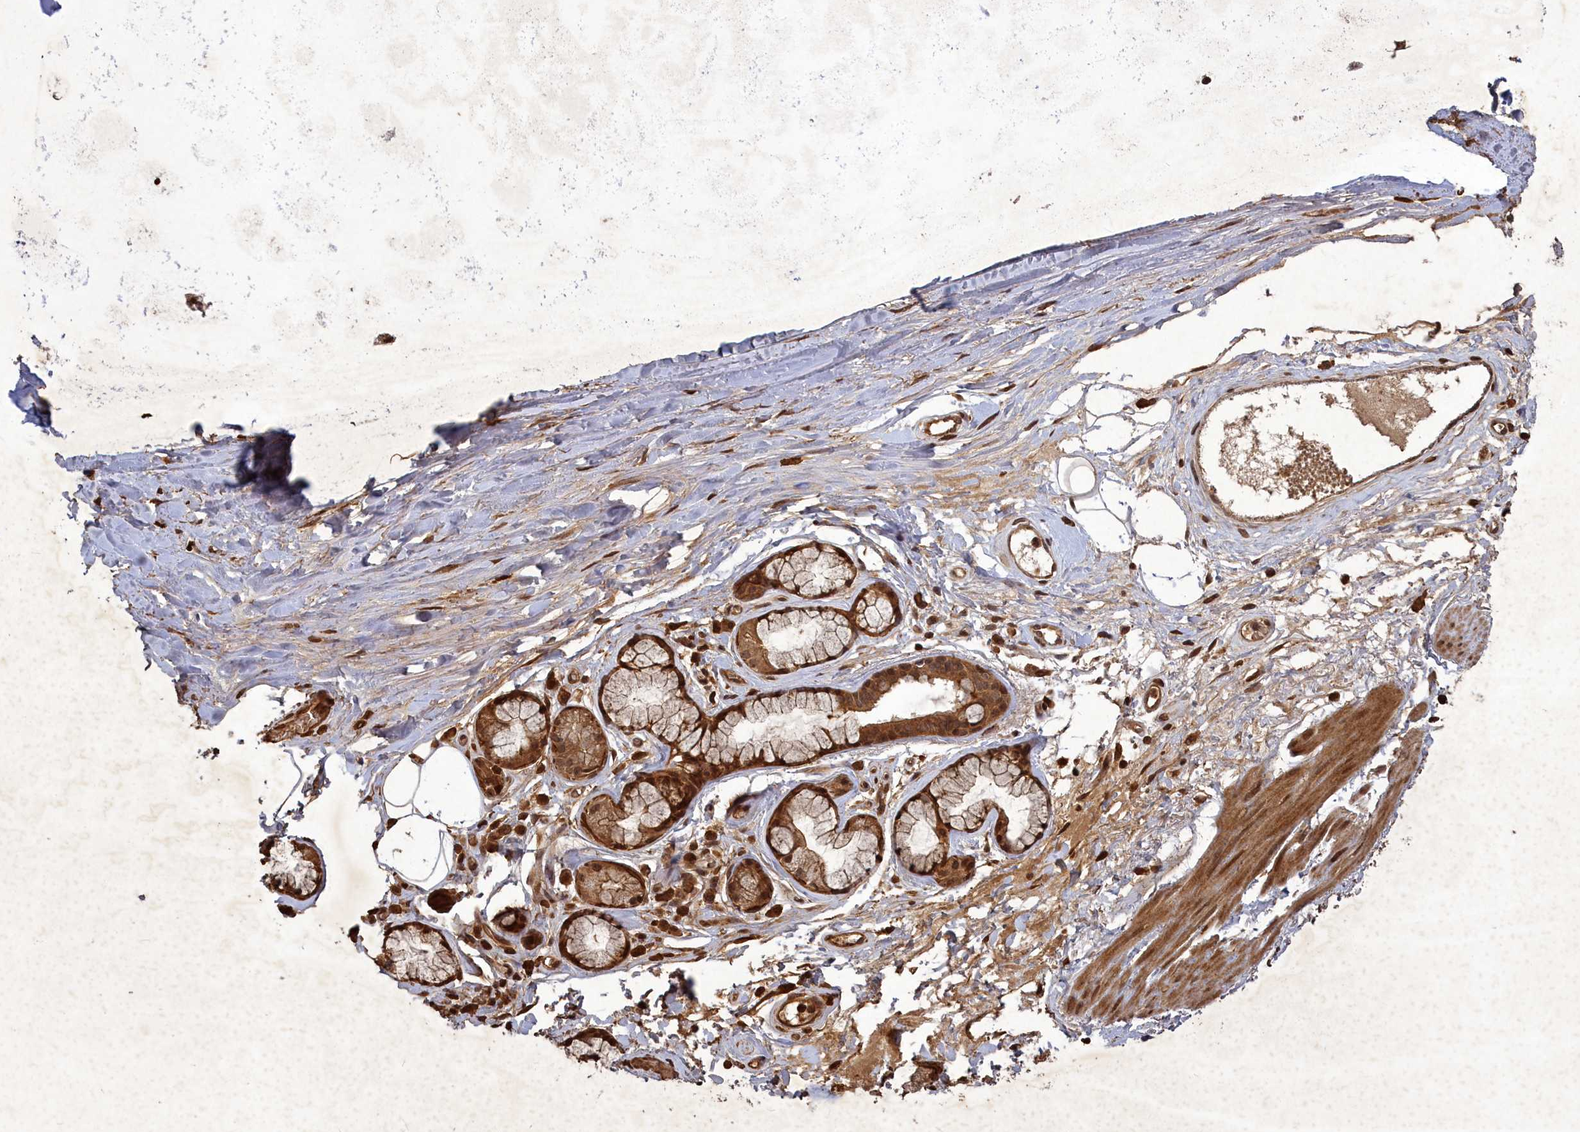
{"staining": {"intensity": "strong", "quantity": ">75%", "location": "nuclear"}, "tissue": "adipose tissue", "cell_type": "Adipocytes", "image_type": "normal", "snomed": [{"axis": "morphology", "description": "Normal tissue, NOS"}, {"axis": "topography", "description": "Cartilage tissue"}], "caption": "Adipocytes demonstrate high levels of strong nuclear positivity in approximately >75% of cells in normal adipose tissue.", "gene": "SRMS", "patient": {"sex": "female", "age": 63}}